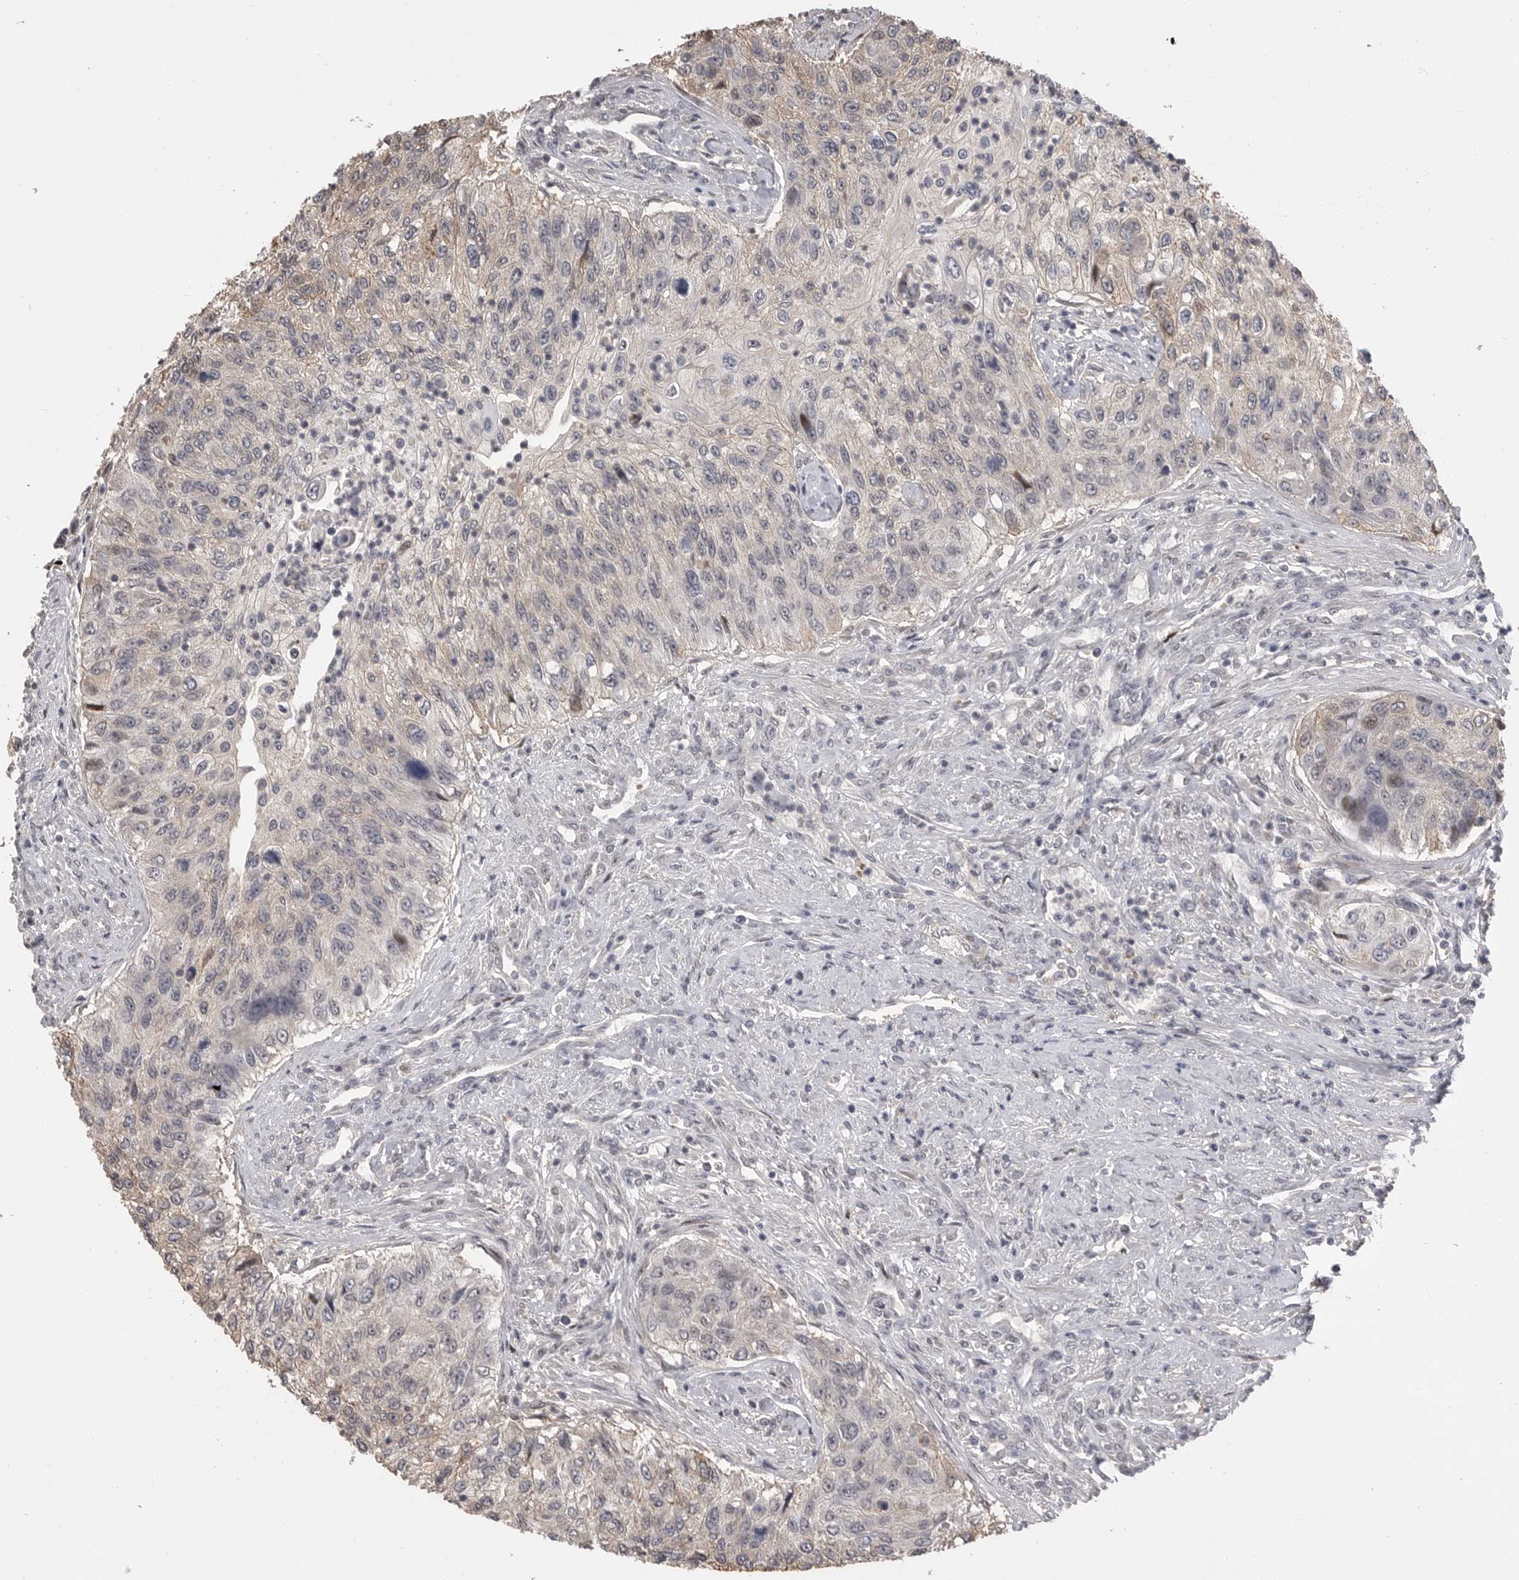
{"staining": {"intensity": "weak", "quantity": "<25%", "location": "cytoplasmic/membranous"}, "tissue": "urothelial cancer", "cell_type": "Tumor cells", "image_type": "cancer", "snomed": [{"axis": "morphology", "description": "Urothelial carcinoma, High grade"}, {"axis": "topography", "description": "Urinary bladder"}], "caption": "Tumor cells show no significant protein staining in high-grade urothelial carcinoma. (DAB (3,3'-diaminobenzidine) immunohistochemistry (IHC) visualized using brightfield microscopy, high magnification).", "gene": "PLEKHF1", "patient": {"sex": "female", "age": 60}}